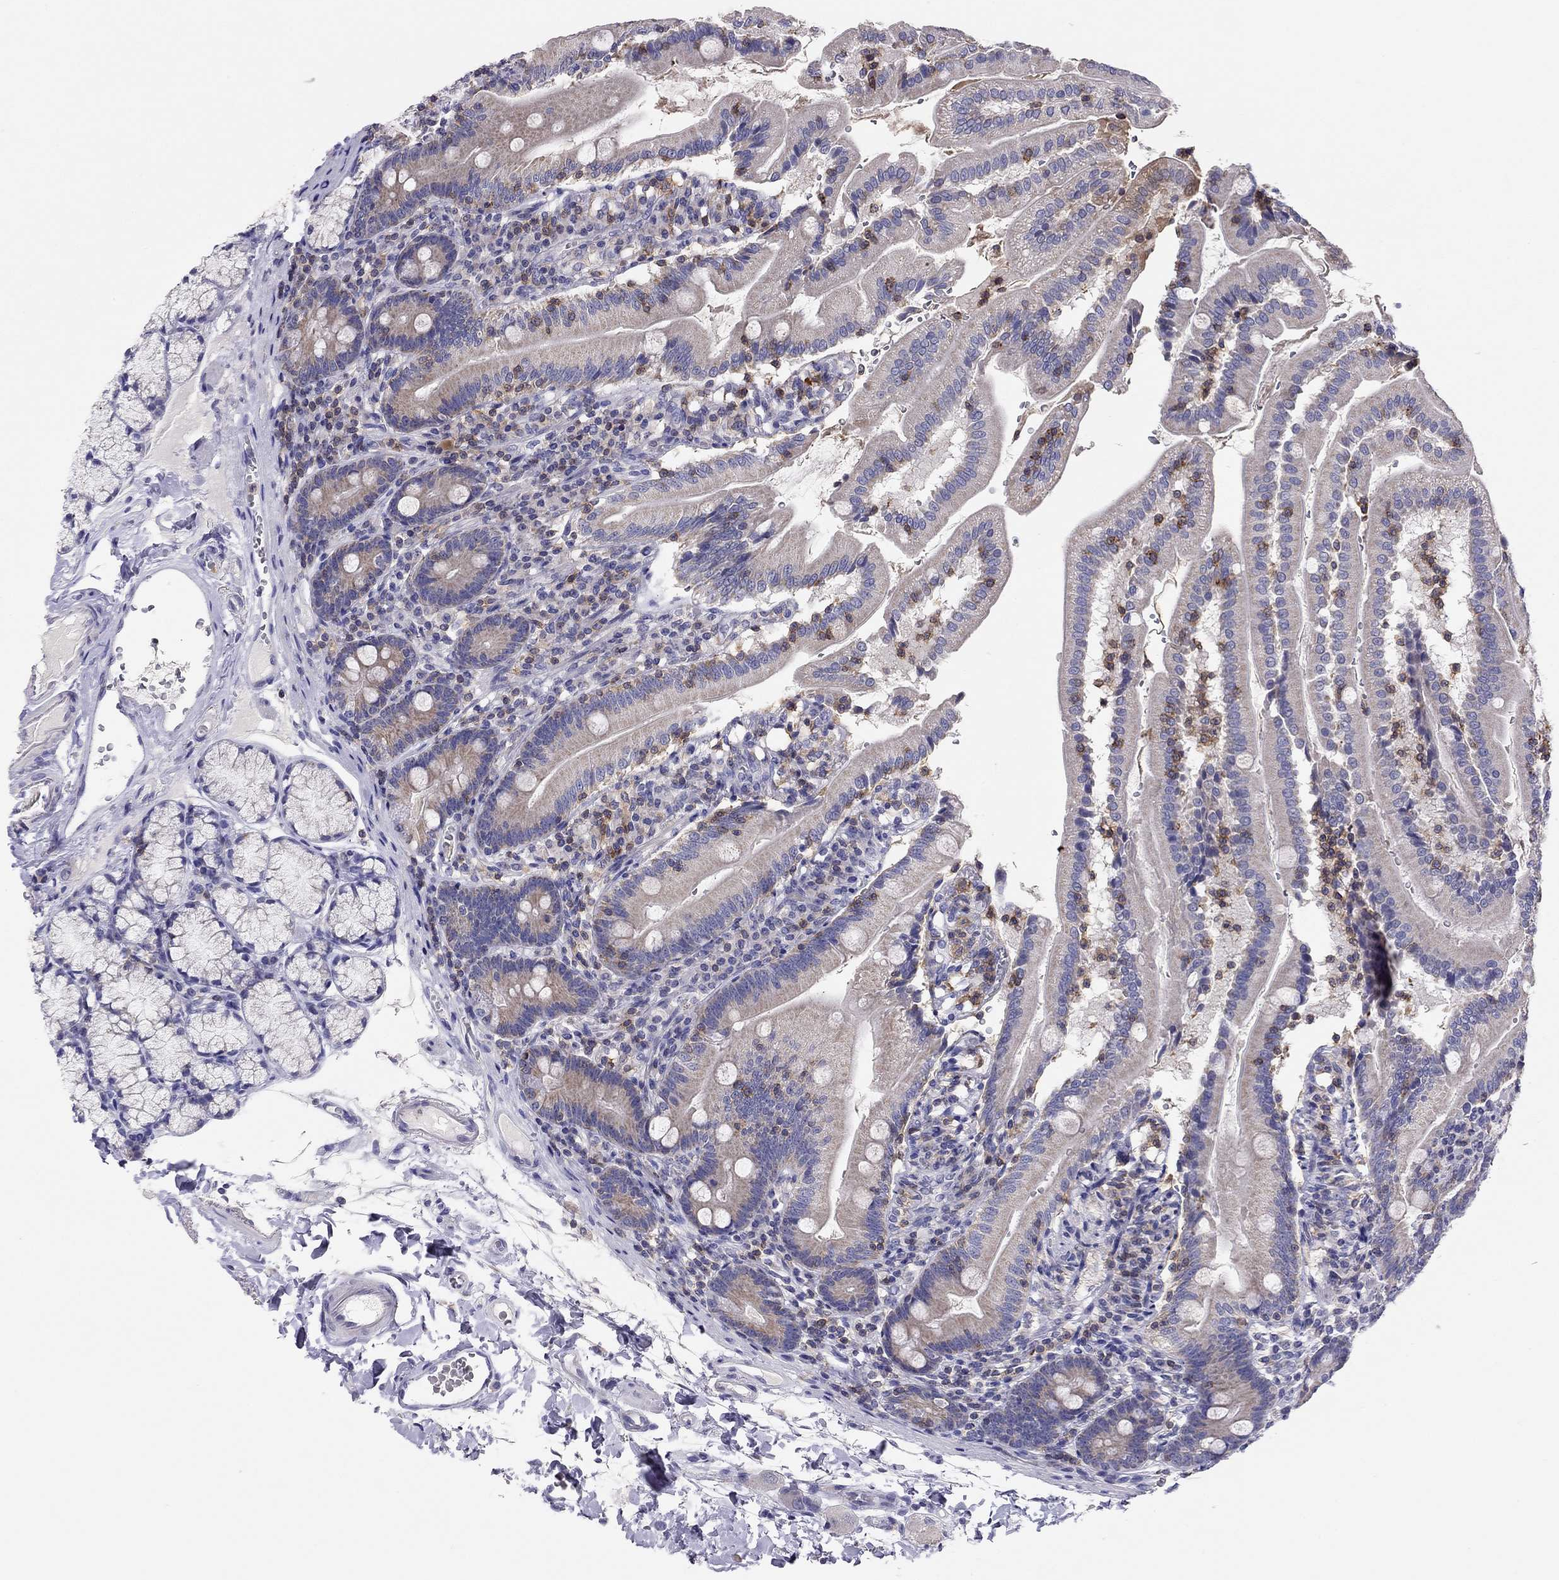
{"staining": {"intensity": "negative", "quantity": "none", "location": "none"}, "tissue": "duodenum", "cell_type": "Glandular cells", "image_type": "normal", "snomed": [{"axis": "morphology", "description": "Normal tissue, NOS"}, {"axis": "topography", "description": "Duodenum"}], "caption": "An immunohistochemistry micrograph of unremarkable duodenum is shown. There is no staining in glandular cells of duodenum. The staining is performed using DAB brown chromogen with nuclei counter-stained in using hematoxylin.", "gene": "CITED1", "patient": {"sex": "female", "age": 67}}